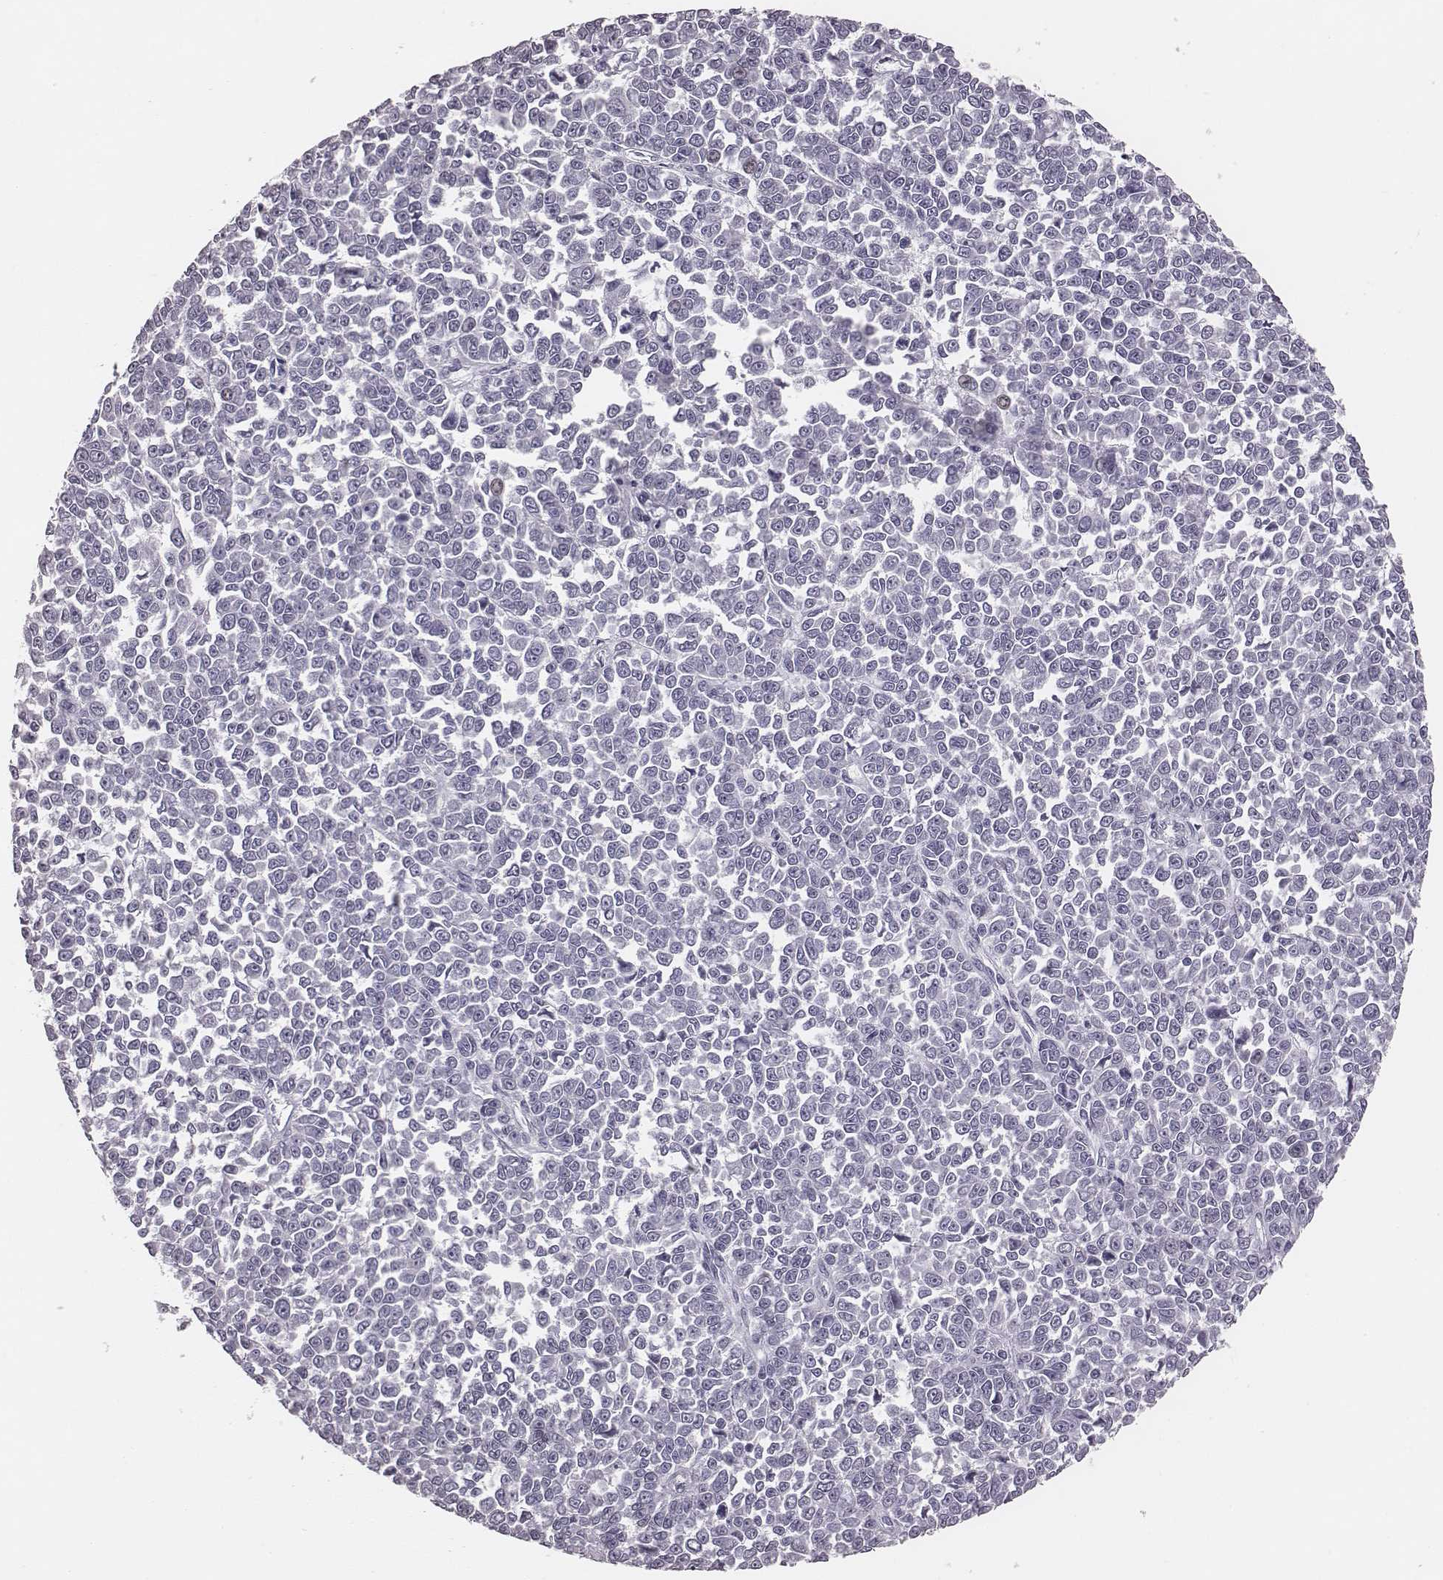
{"staining": {"intensity": "negative", "quantity": "none", "location": "none"}, "tissue": "melanoma", "cell_type": "Tumor cells", "image_type": "cancer", "snomed": [{"axis": "morphology", "description": "Malignant melanoma, NOS"}, {"axis": "topography", "description": "Skin"}], "caption": "This is an IHC image of human malignant melanoma. There is no expression in tumor cells.", "gene": "CSHL1", "patient": {"sex": "female", "age": 95}}